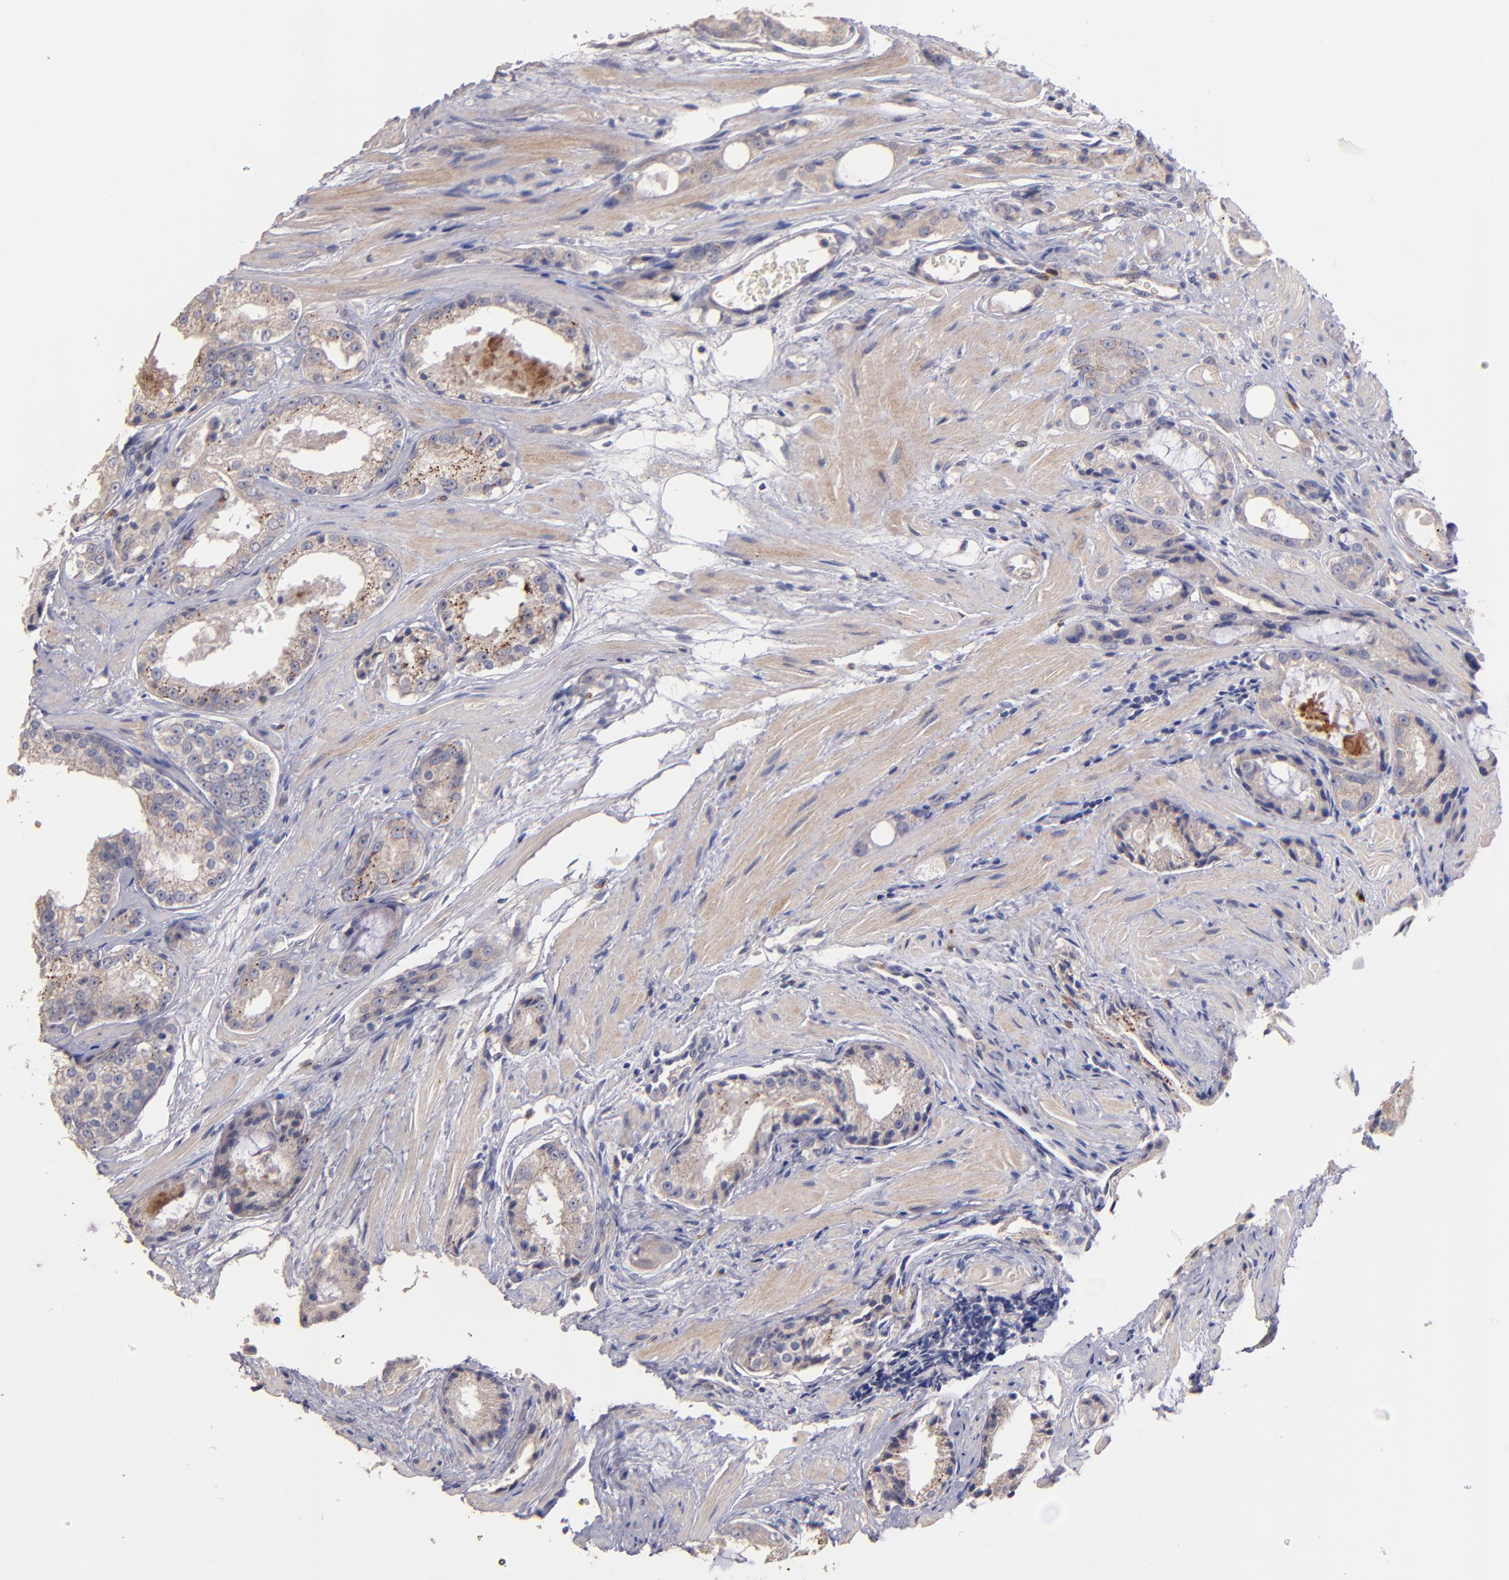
{"staining": {"intensity": "moderate", "quantity": "25%-75%", "location": "cytoplasmic/membranous"}, "tissue": "prostate cancer", "cell_type": "Tumor cells", "image_type": "cancer", "snomed": [{"axis": "morphology", "description": "Adenocarcinoma, Medium grade"}, {"axis": "topography", "description": "Prostate"}], "caption": "Prostate cancer (medium-grade adenocarcinoma) was stained to show a protein in brown. There is medium levels of moderate cytoplasmic/membranous expression in approximately 25%-75% of tumor cells.", "gene": "MAGEE1", "patient": {"sex": "male", "age": 60}}